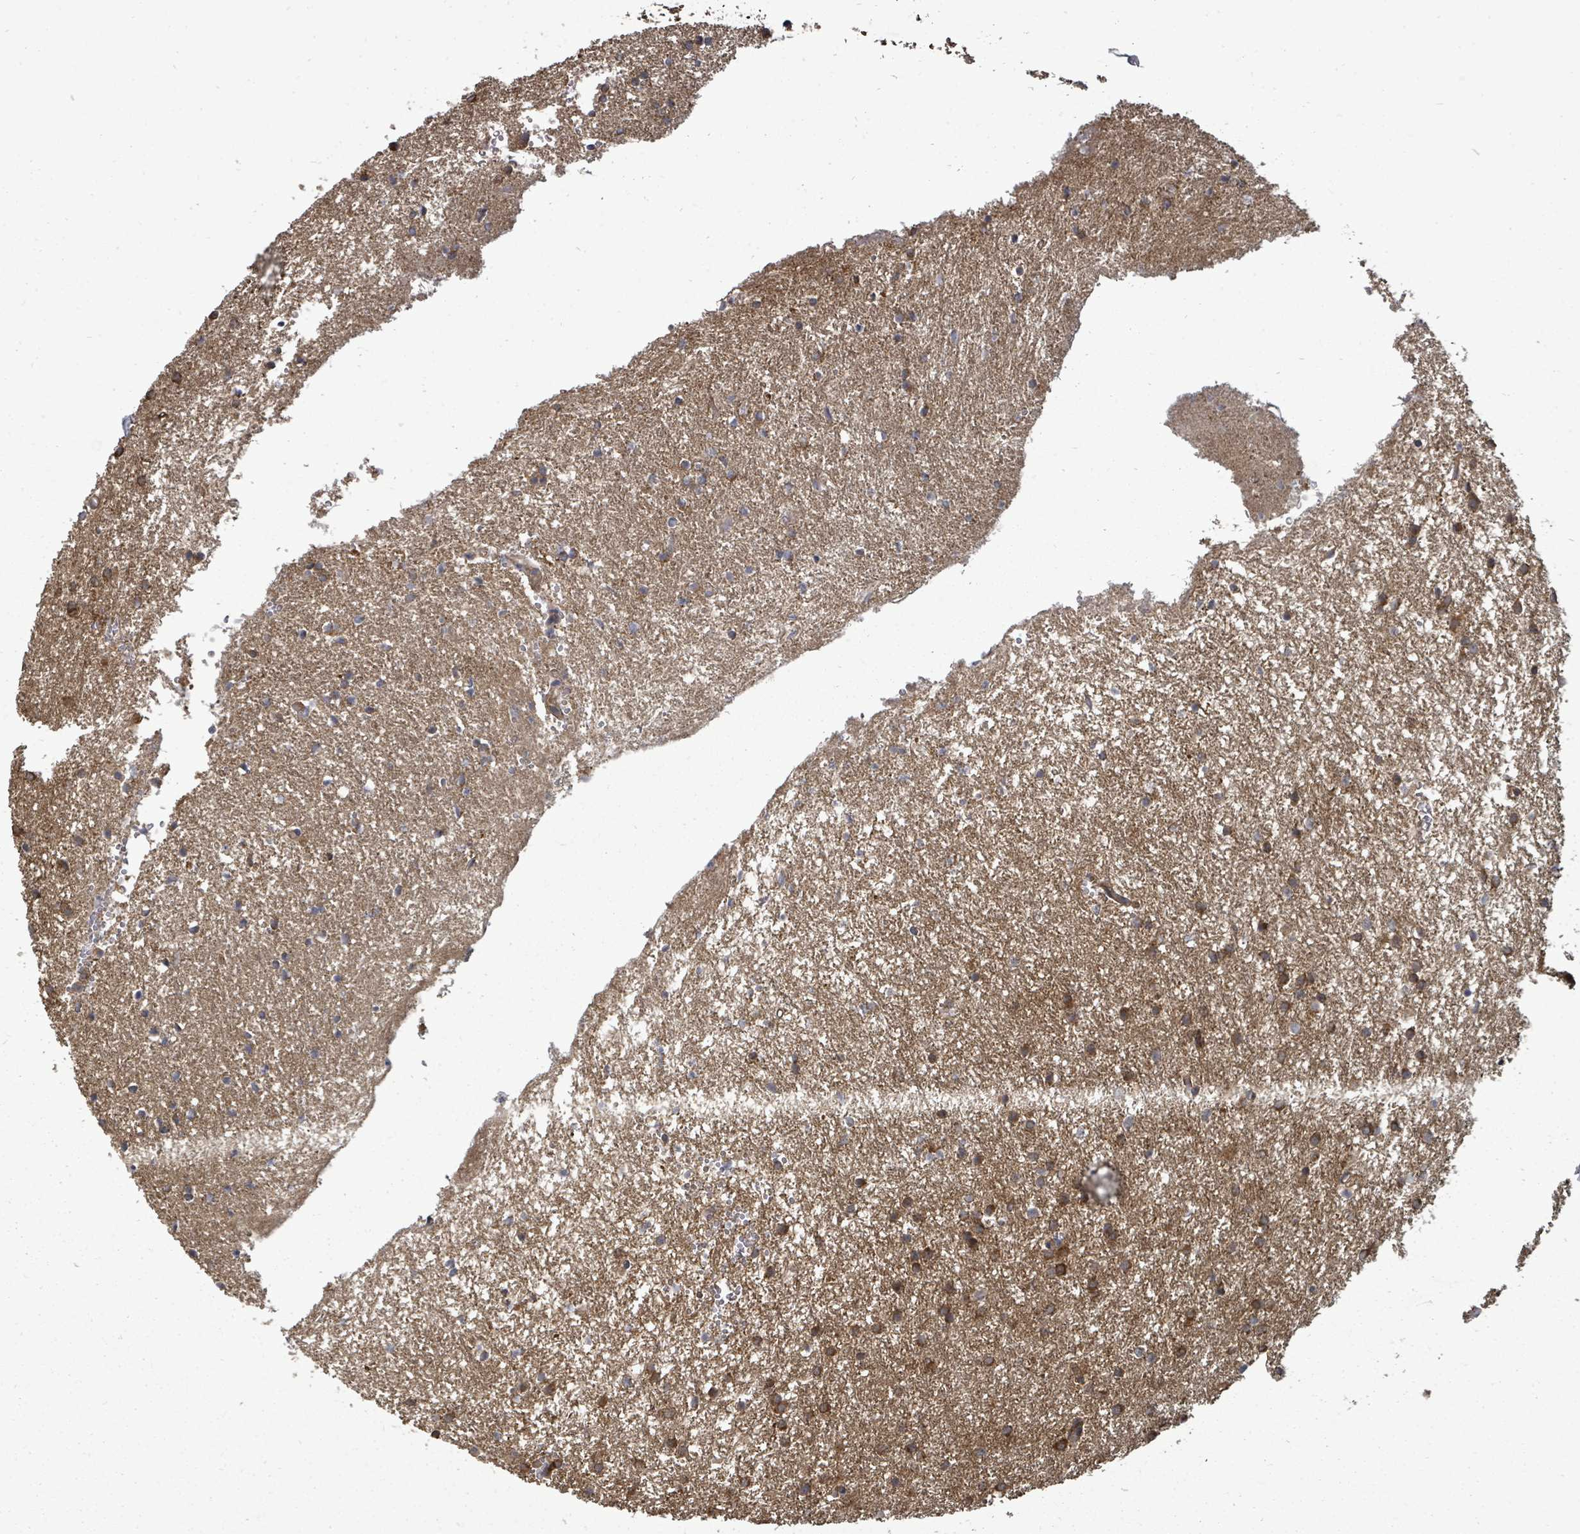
{"staining": {"intensity": "strong", "quantity": "25%-75%", "location": "cytoplasmic/membranous"}, "tissue": "glioma", "cell_type": "Tumor cells", "image_type": "cancer", "snomed": [{"axis": "morphology", "description": "Glioma, malignant, High grade"}, {"axis": "topography", "description": "Brain"}], "caption": "Immunohistochemistry of human glioma demonstrates high levels of strong cytoplasmic/membranous expression in approximately 25%-75% of tumor cells. The protein is shown in brown color, while the nuclei are stained blue.", "gene": "EIF3C", "patient": {"sex": "female", "age": 50}}